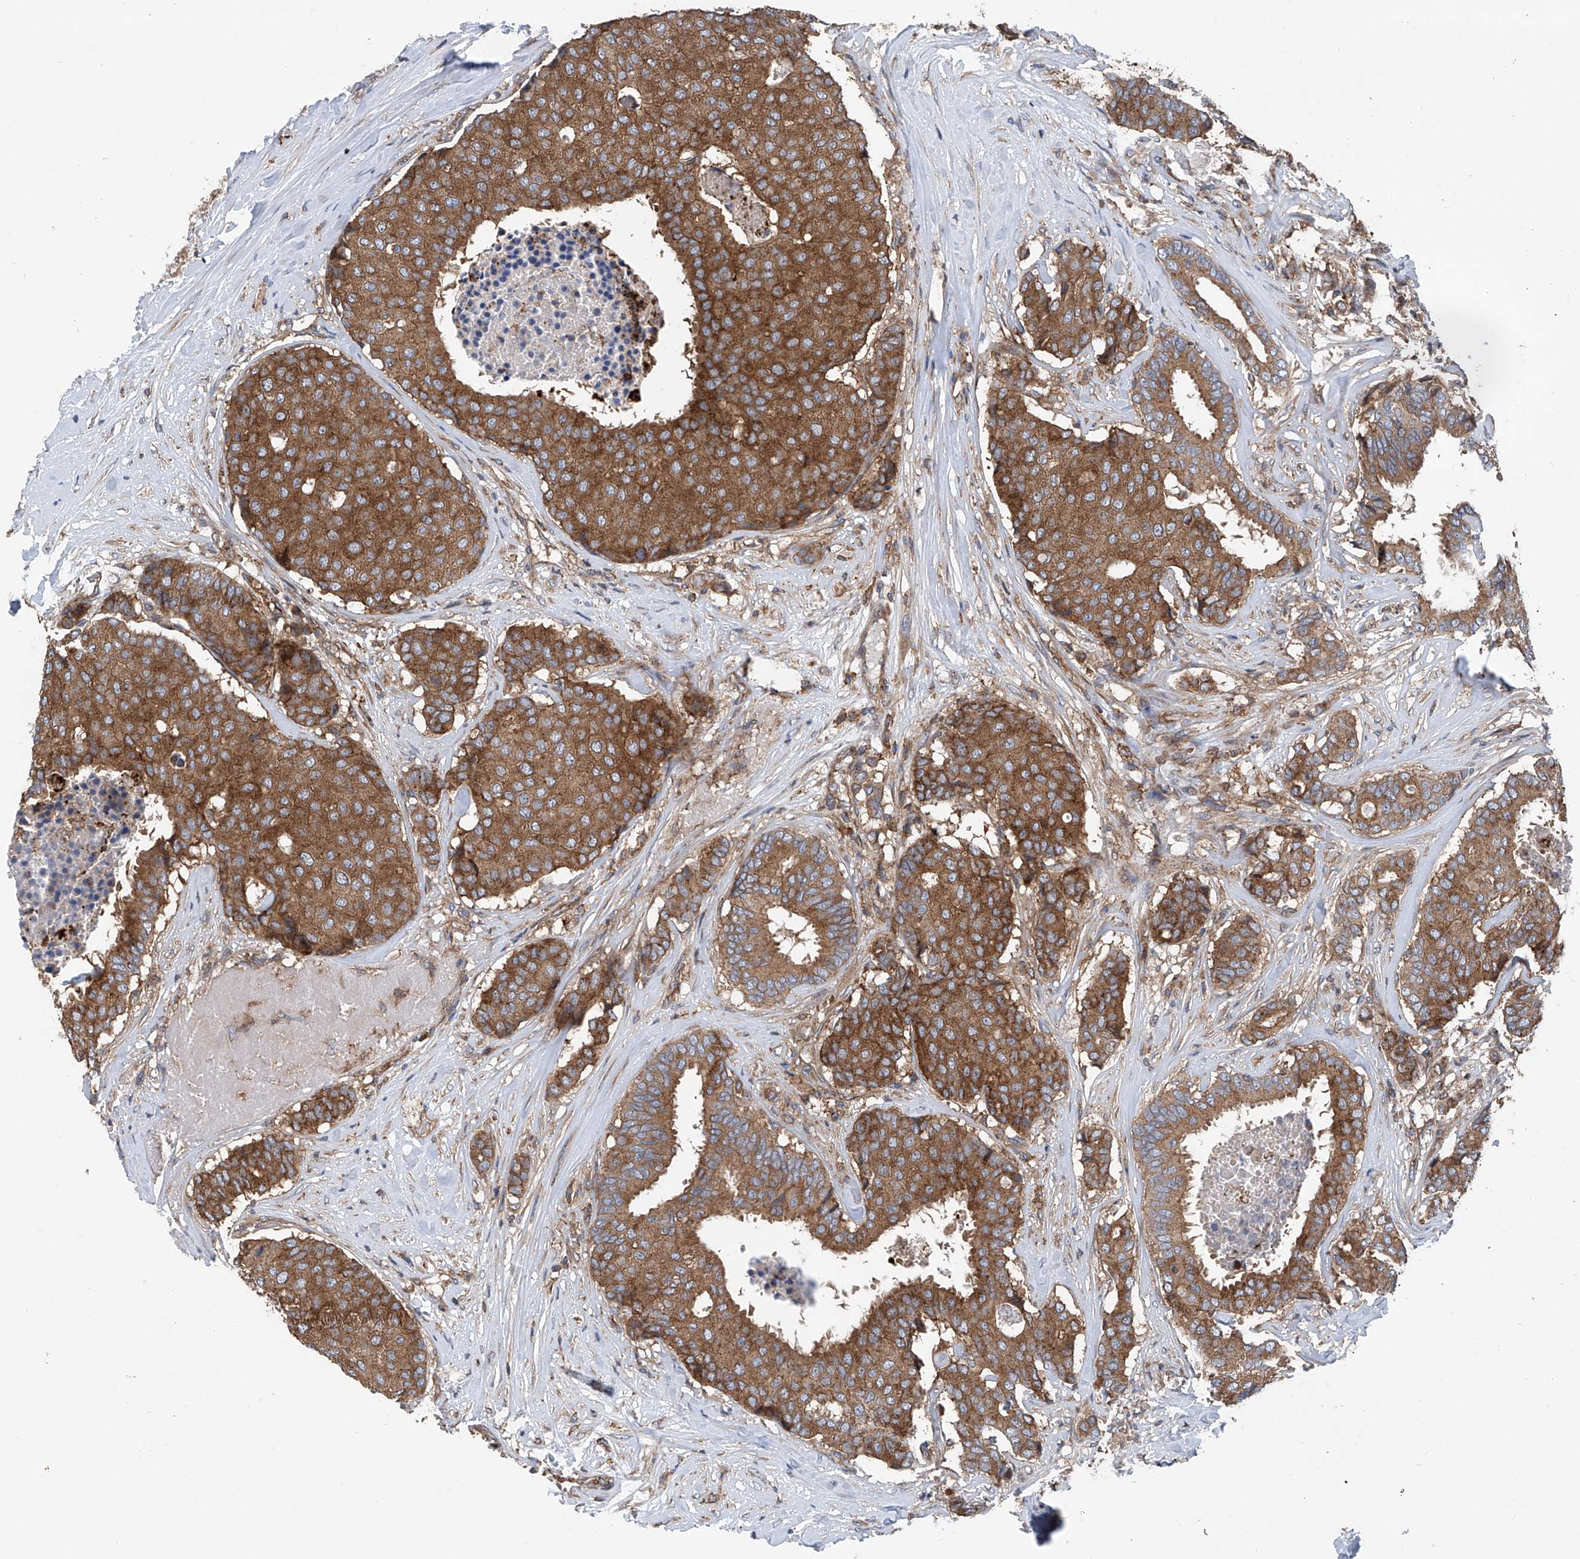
{"staining": {"intensity": "moderate", "quantity": ">75%", "location": "cytoplasmic/membranous"}, "tissue": "breast cancer", "cell_type": "Tumor cells", "image_type": "cancer", "snomed": [{"axis": "morphology", "description": "Duct carcinoma"}, {"axis": "topography", "description": "Breast"}], "caption": "Immunohistochemistry (DAB) staining of human breast cancer shows moderate cytoplasmic/membranous protein expression in approximately >75% of tumor cells.", "gene": "SMAP1", "patient": {"sex": "female", "age": 75}}